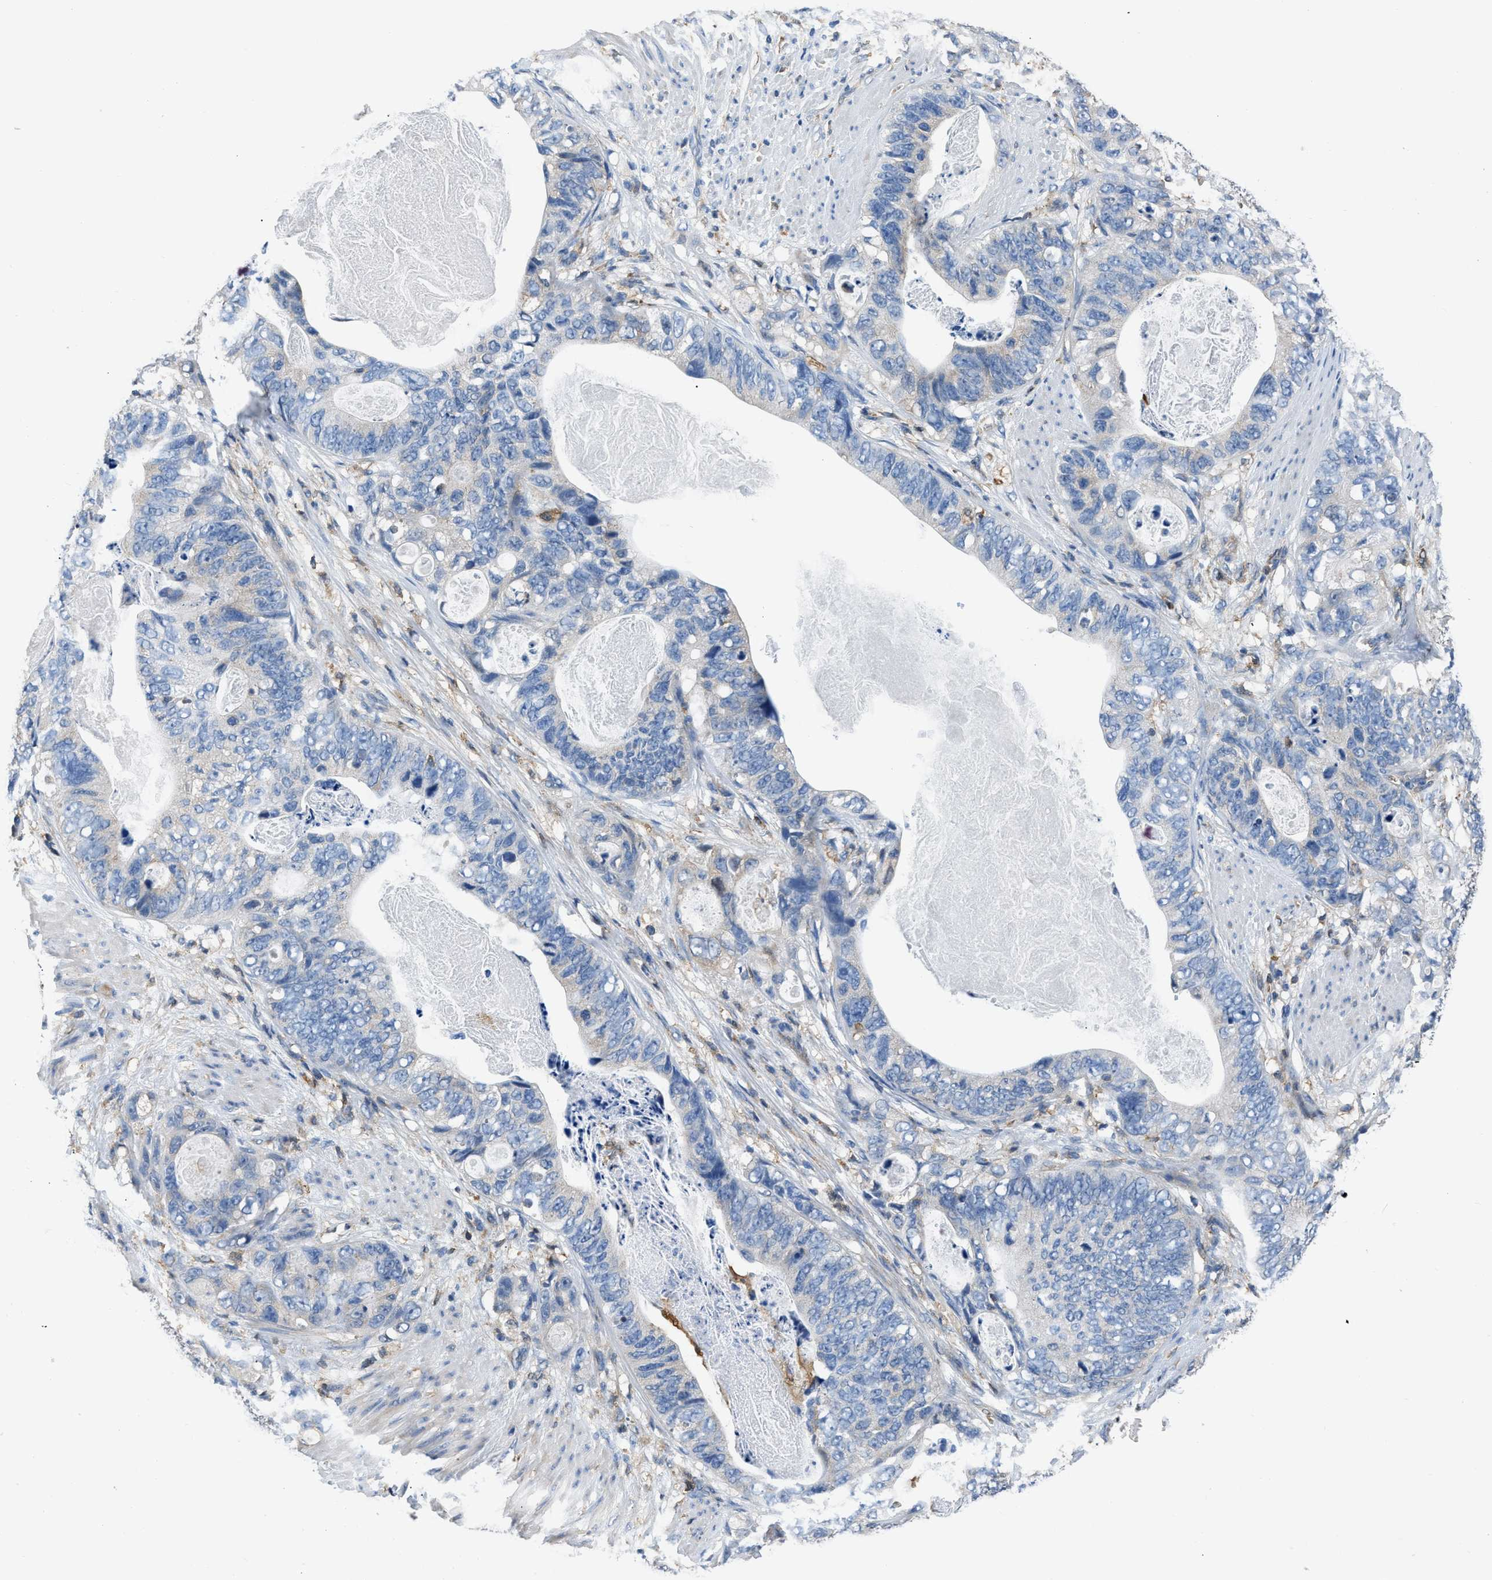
{"staining": {"intensity": "negative", "quantity": "none", "location": "none"}, "tissue": "stomach cancer", "cell_type": "Tumor cells", "image_type": "cancer", "snomed": [{"axis": "morphology", "description": "Adenocarcinoma, NOS"}, {"axis": "topography", "description": "Stomach"}], "caption": "The immunohistochemistry (IHC) micrograph has no significant staining in tumor cells of stomach cancer tissue. (Immunohistochemistry (ihc), brightfield microscopy, high magnification).", "gene": "PKM", "patient": {"sex": "female", "age": 89}}